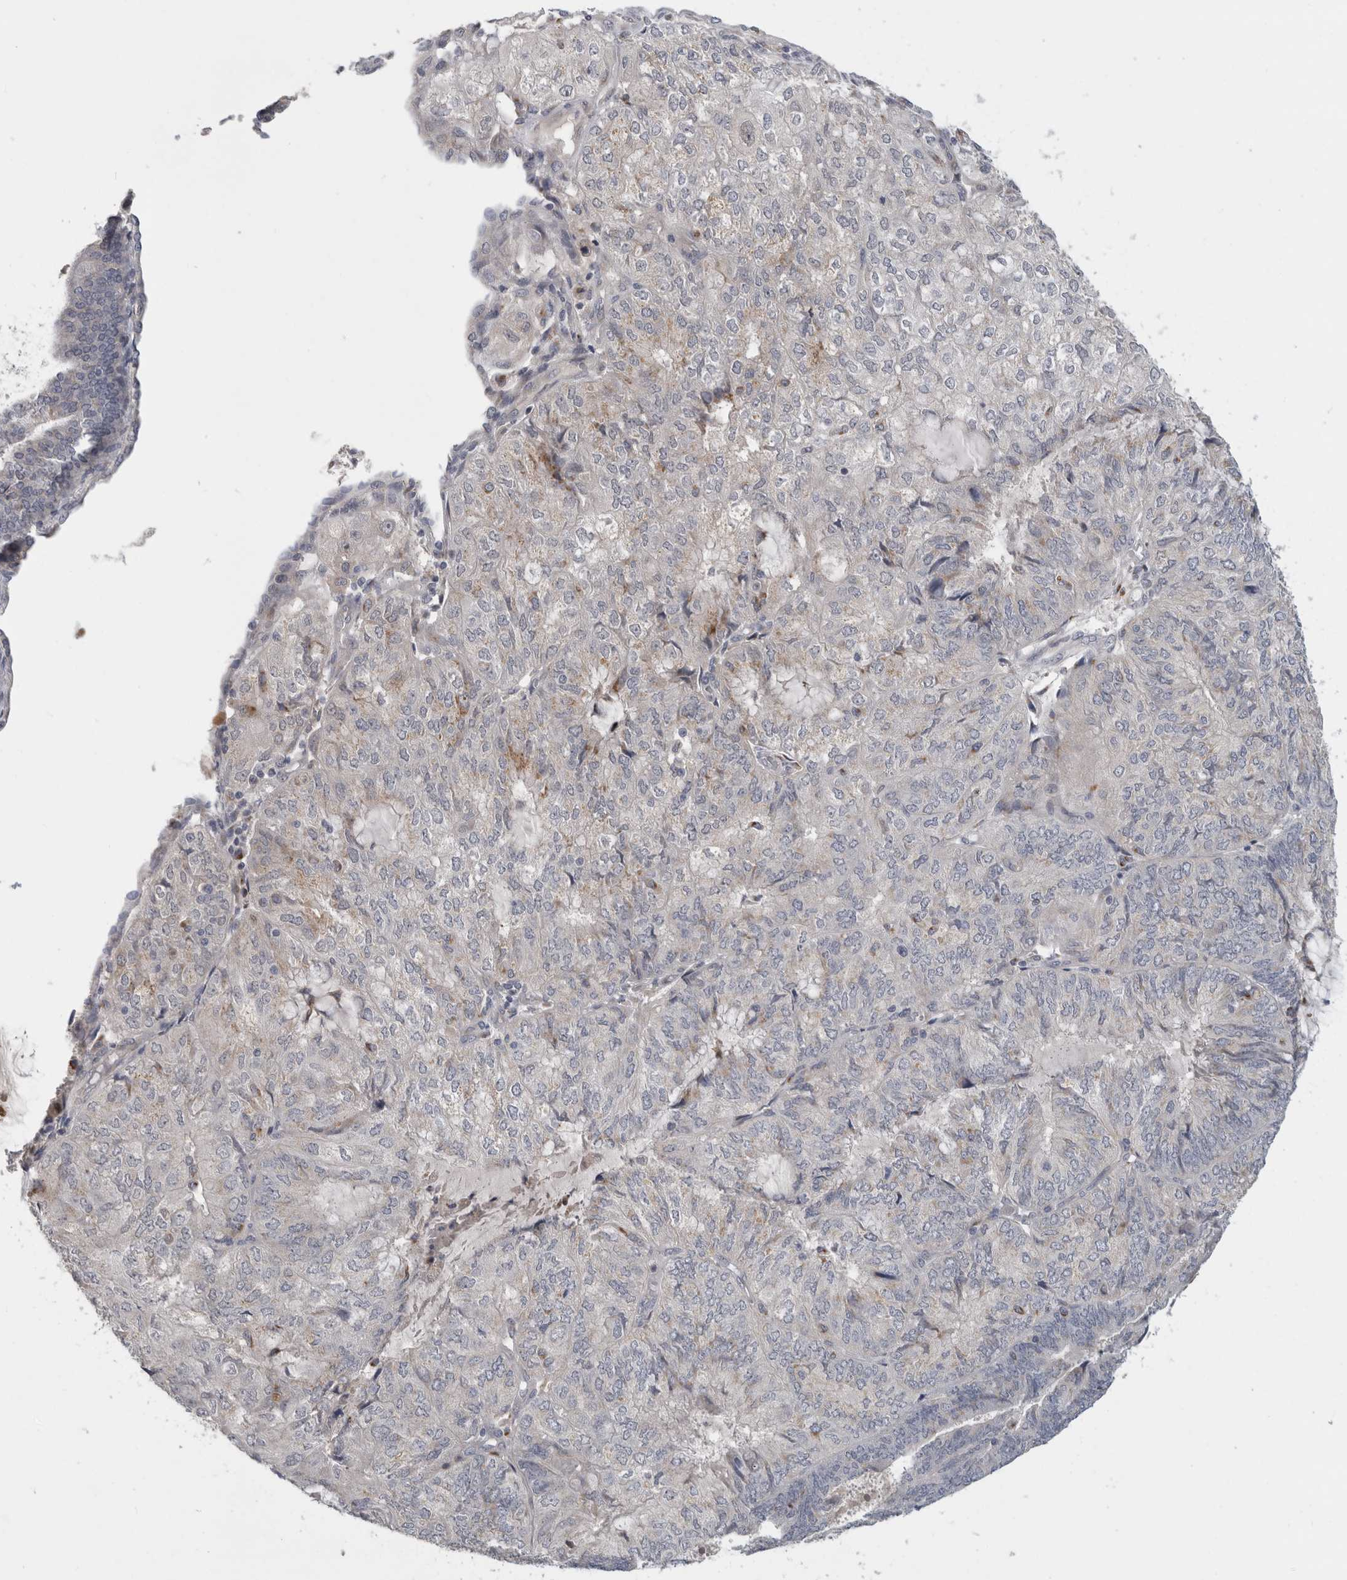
{"staining": {"intensity": "negative", "quantity": "none", "location": "none"}, "tissue": "endometrial cancer", "cell_type": "Tumor cells", "image_type": "cancer", "snomed": [{"axis": "morphology", "description": "Adenocarcinoma, NOS"}, {"axis": "topography", "description": "Endometrium"}], "caption": "High power microscopy micrograph of an IHC histopathology image of adenocarcinoma (endometrial), revealing no significant expression in tumor cells.", "gene": "MGAT1", "patient": {"sex": "female", "age": 81}}